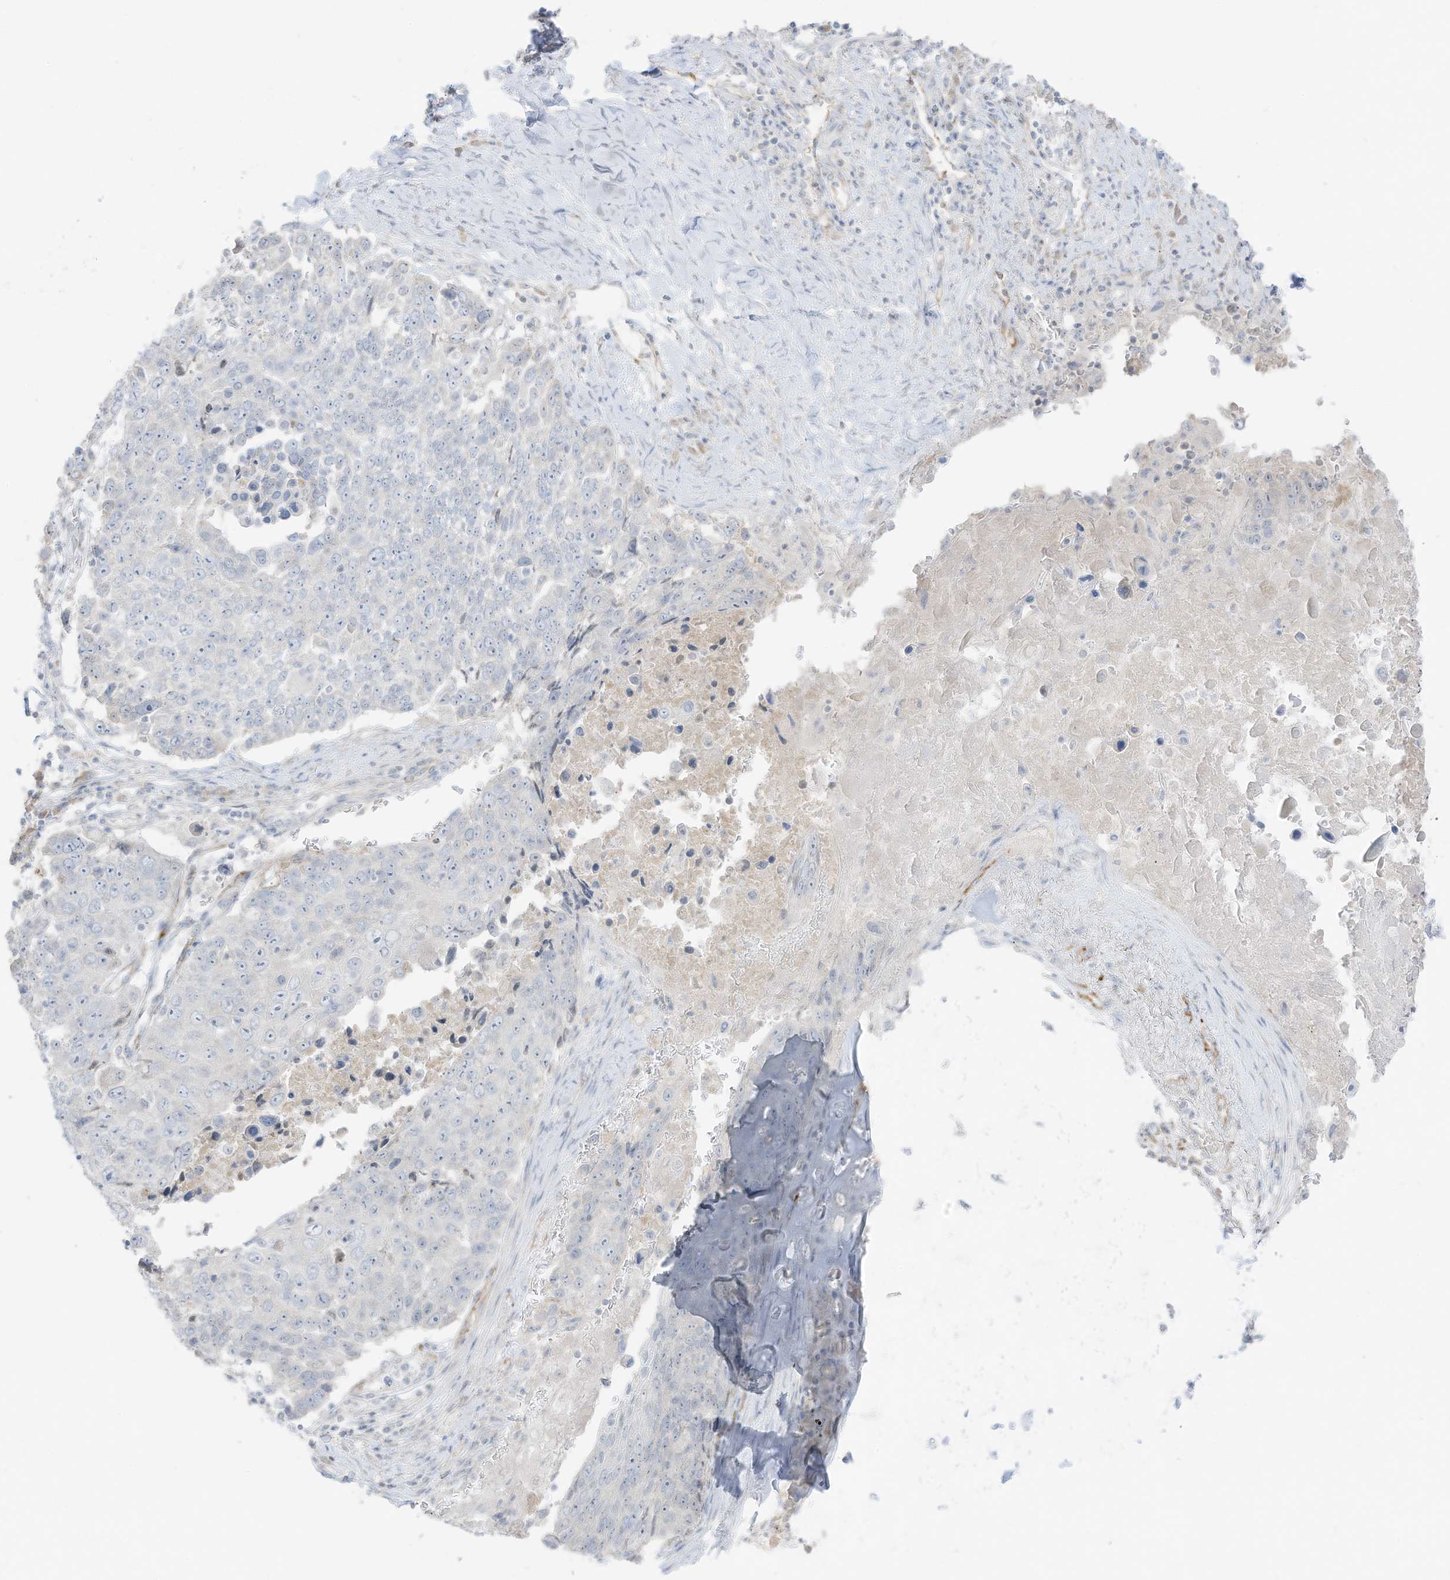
{"staining": {"intensity": "negative", "quantity": "none", "location": "none"}, "tissue": "lung cancer", "cell_type": "Tumor cells", "image_type": "cancer", "snomed": [{"axis": "morphology", "description": "Squamous cell carcinoma, NOS"}, {"axis": "topography", "description": "Lung"}], "caption": "Immunohistochemistry (IHC) of lung squamous cell carcinoma shows no expression in tumor cells. (DAB immunohistochemistry (IHC) with hematoxylin counter stain).", "gene": "C11orf87", "patient": {"sex": "male", "age": 66}}